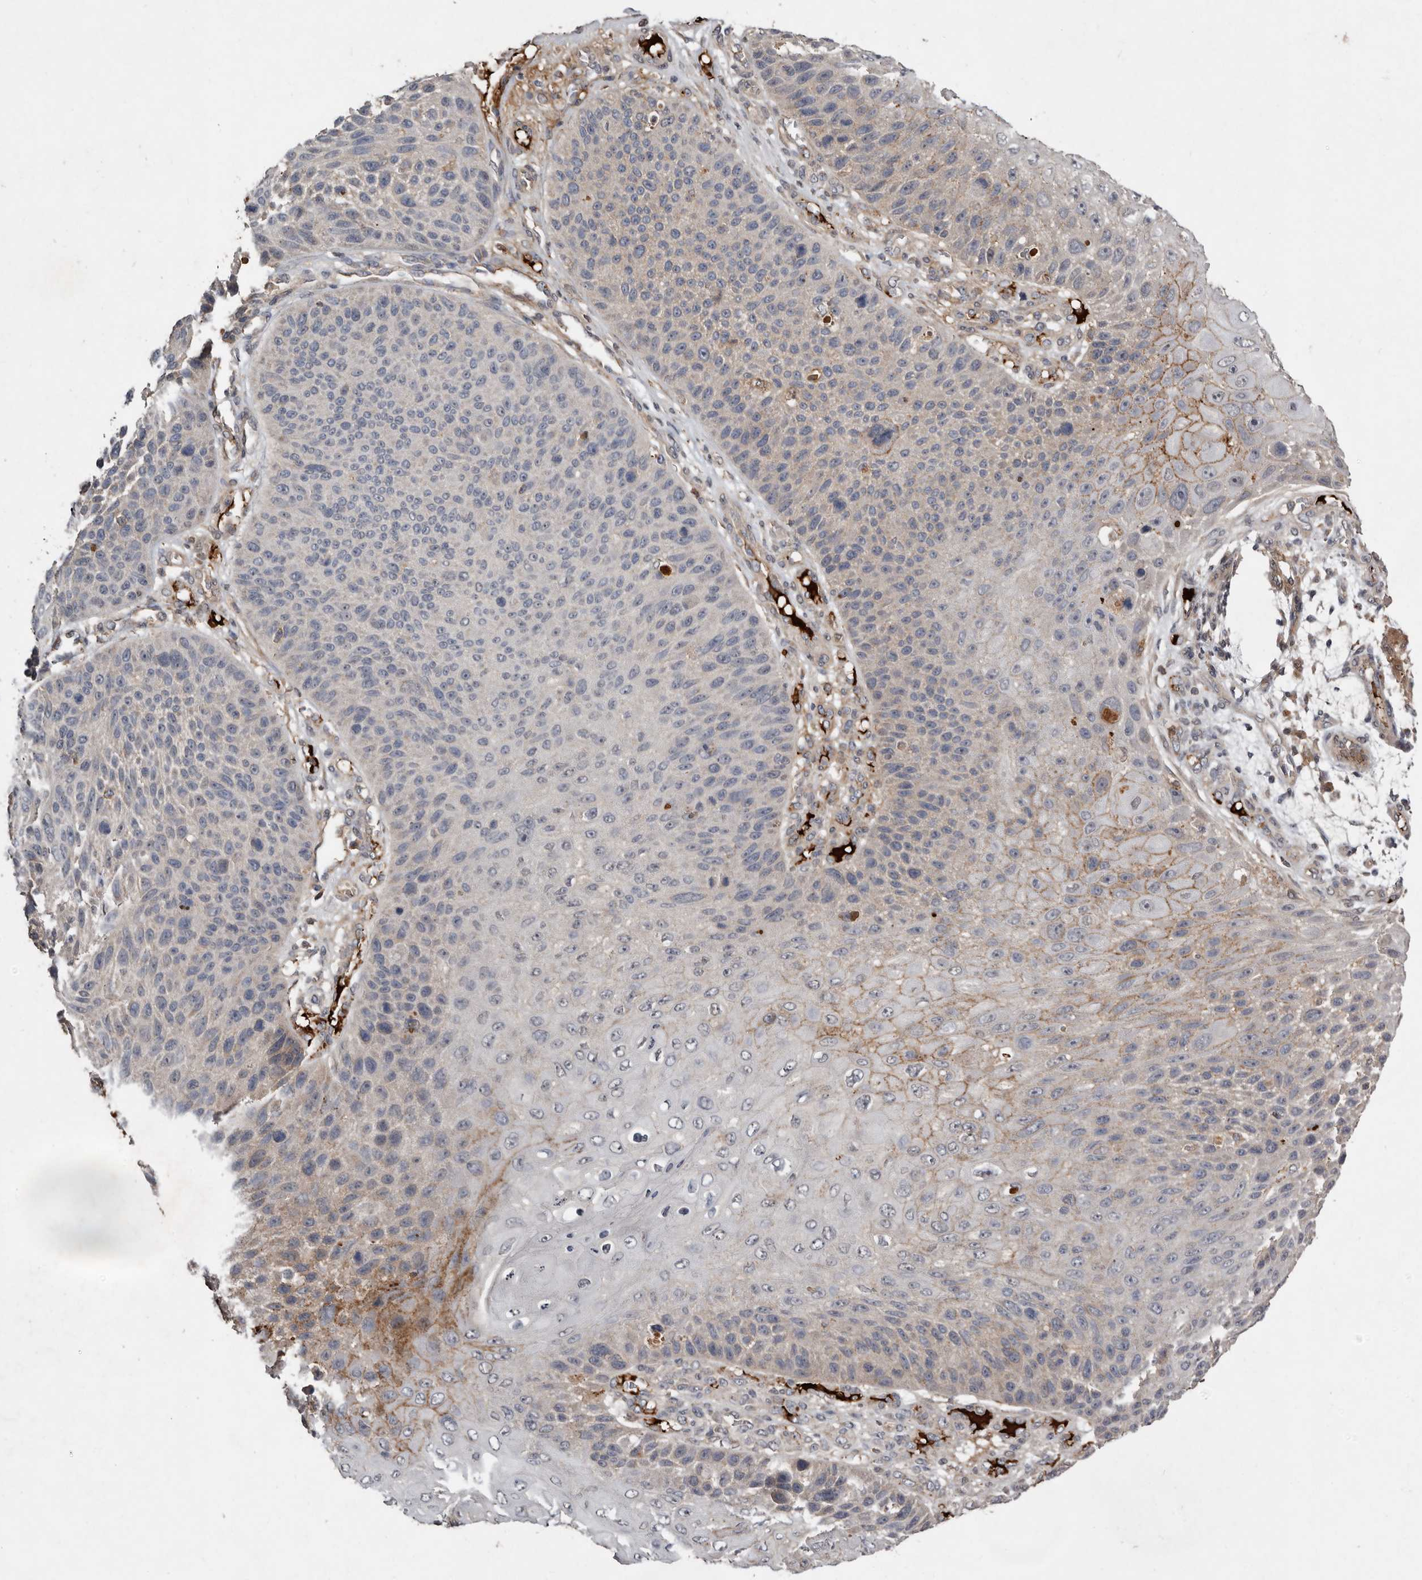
{"staining": {"intensity": "negative", "quantity": "none", "location": "none"}, "tissue": "skin cancer", "cell_type": "Tumor cells", "image_type": "cancer", "snomed": [{"axis": "morphology", "description": "Squamous cell carcinoma, NOS"}, {"axis": "topography", "description": "Skin"}], "caption": "Image shows no significant protein expression in tumor cells of skin squamous cell carcinoma.", "gene": "EDEM1", "patient": {"sex": "female", "age": 88}}